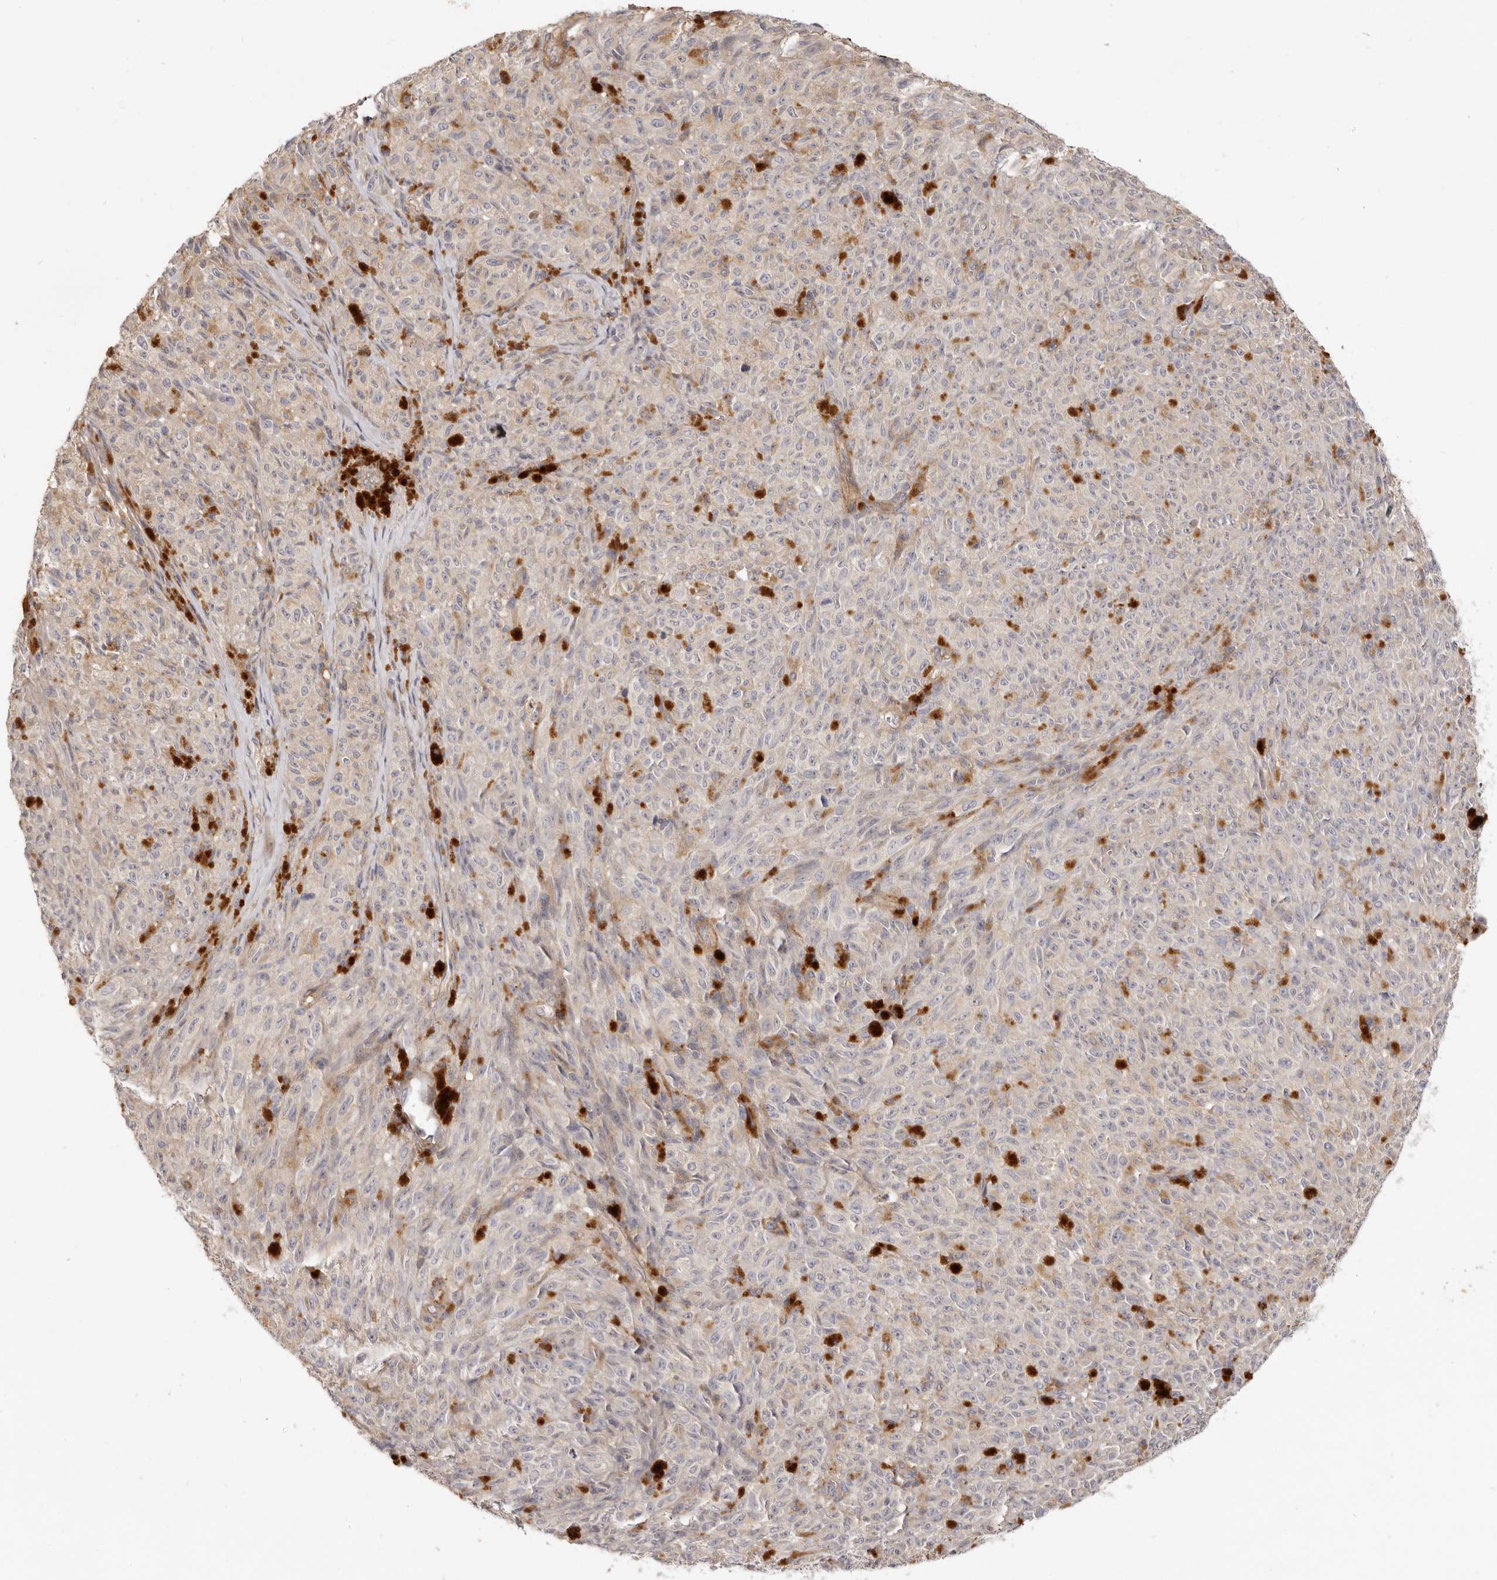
{"staining": {"intensity": "negative", "quantity": "none", "location": "none"}, "tissue": "melanoma", "cell_type": "Tumor cells", "image_type": "cancer", "snomed": [{"axis": "morphology", "description": "Malignant melanoma, NOS"}, {"axis": "topography", "description": "Skin"}], "caption": "An immunohistochemistry (IHC) photomicrograph of melanoma is shown. There is no staining in tumor cells of melanoma. (DAB (3,3'-diaminobenzidine) immunohistochemistry visualized using brightfield microscopy, high magnification).", "gene": "ADAMTS9", "patient": {"sex": "female", "age": 82}}